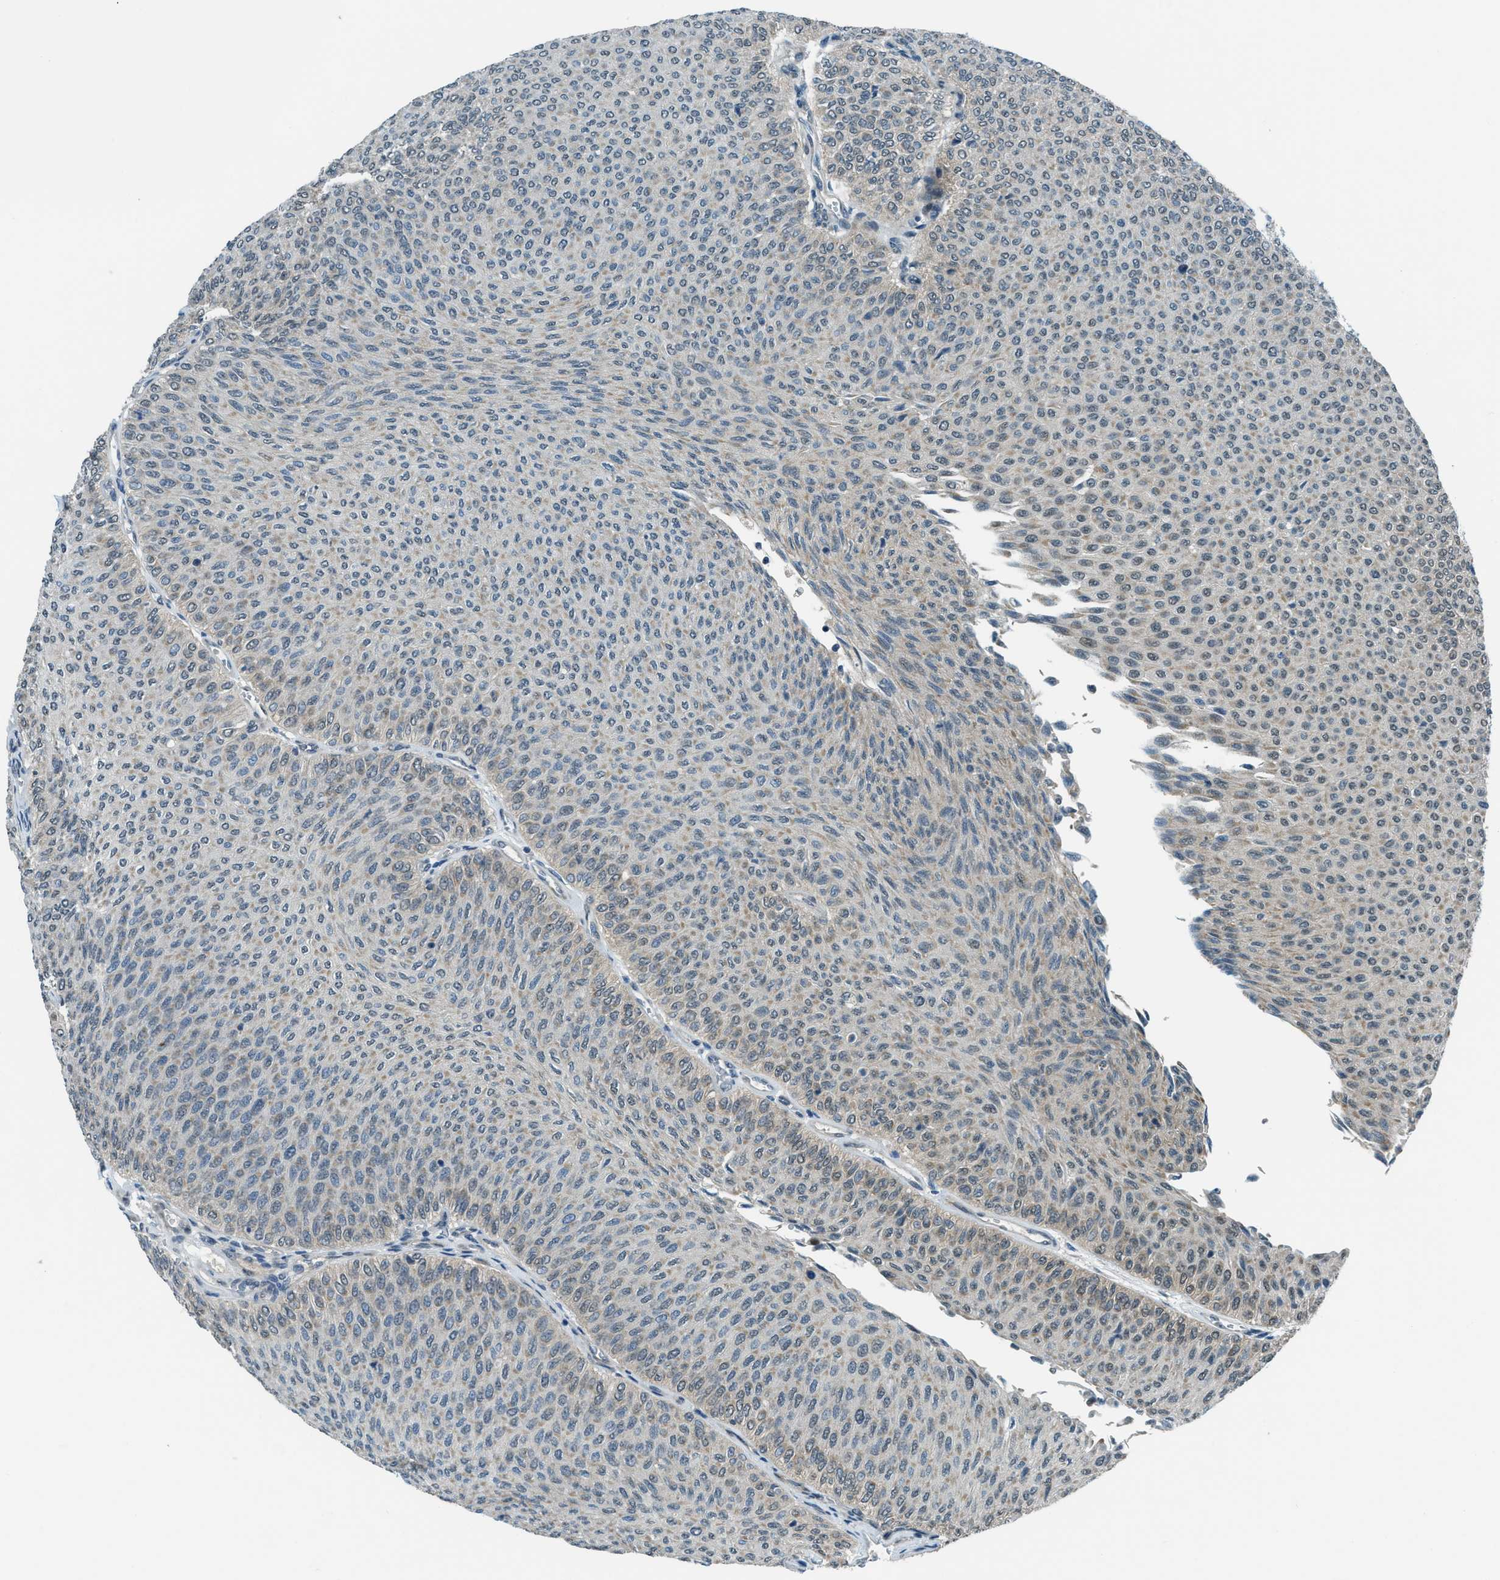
{"staining": {"intensity": "weak", "quantity": "25%-75%", "location": "cytoplasmic/membranous"}, "tissue": "urothelial cancer", "cell_type": "Tumor cells", "image_type": "cancer", "snomed": [{"axis": "morphology", "description": "Urothelial carcinoma, Low grade"}, {"axis": "topography", "description": "Urinary bladder"}], "caption": "Weak cytoplasmic/membranous positivity for a protein is appreciated in approximately 25%-75% of tumor cells of urothelial carcinoma (low-grade) using immunohistochemistry (IHC).", "gene": "NPEPL1", "patient": {"sex": "male", "age": 78}}